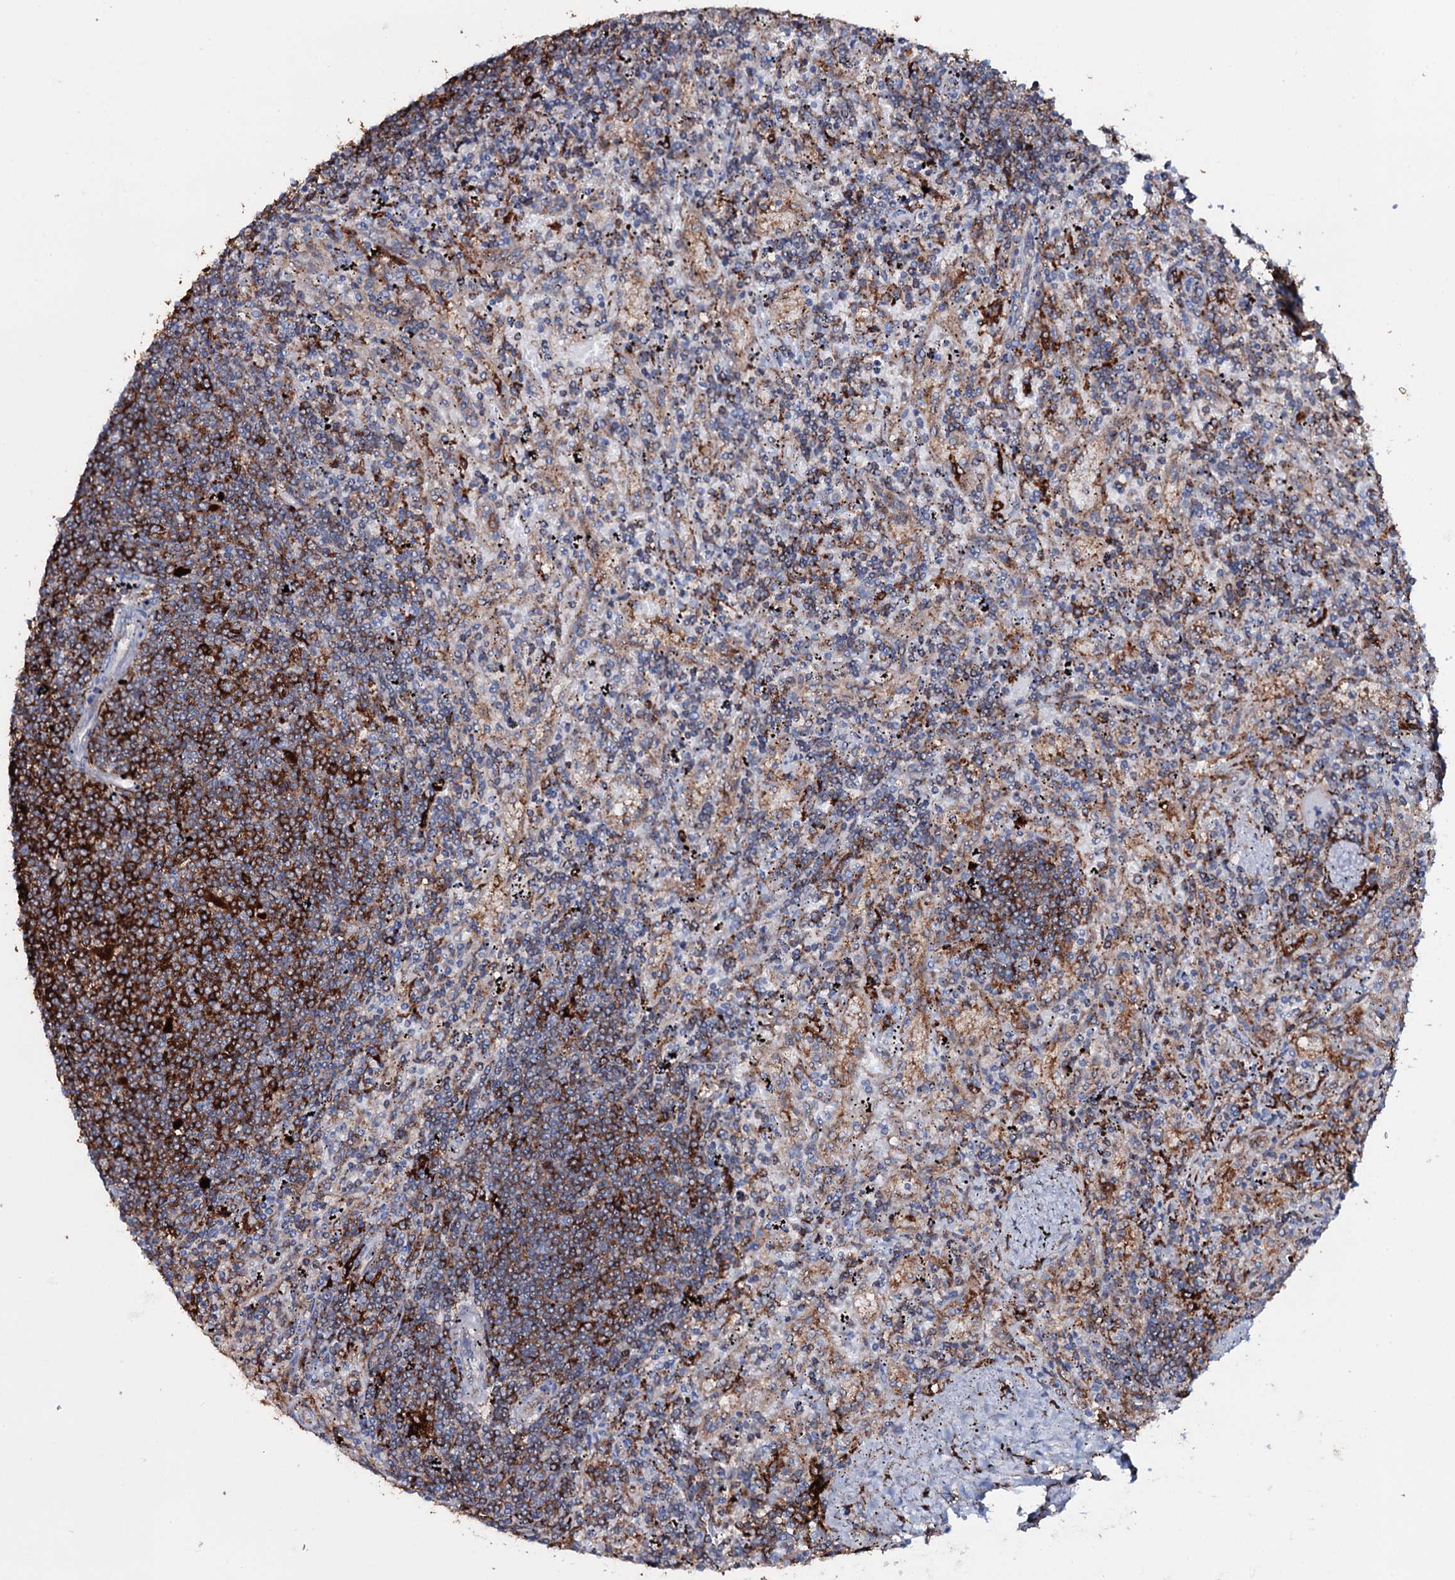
{"staining": {"intensity": "strong", "quantity": "<25%", "location": "cytoplasmic/membranous"}, "tissue": "lymphoma", "cell_type": "Tumor cells", "image_type": "cancer", "snomed": [{"axis": "morphology", "description": "Malignant lymphoma, non-Hodgkin's type, Low grade"}, {"axis": "topography", "description": "Spleen"}], "caption": "A medium amount of strong cytoplasmic/membranous positivity is seen in about <25% of tumor cells in lymphoma tissue.", "gene": "OSBPL2", "patient": {"sex": "male", "age": 76}}